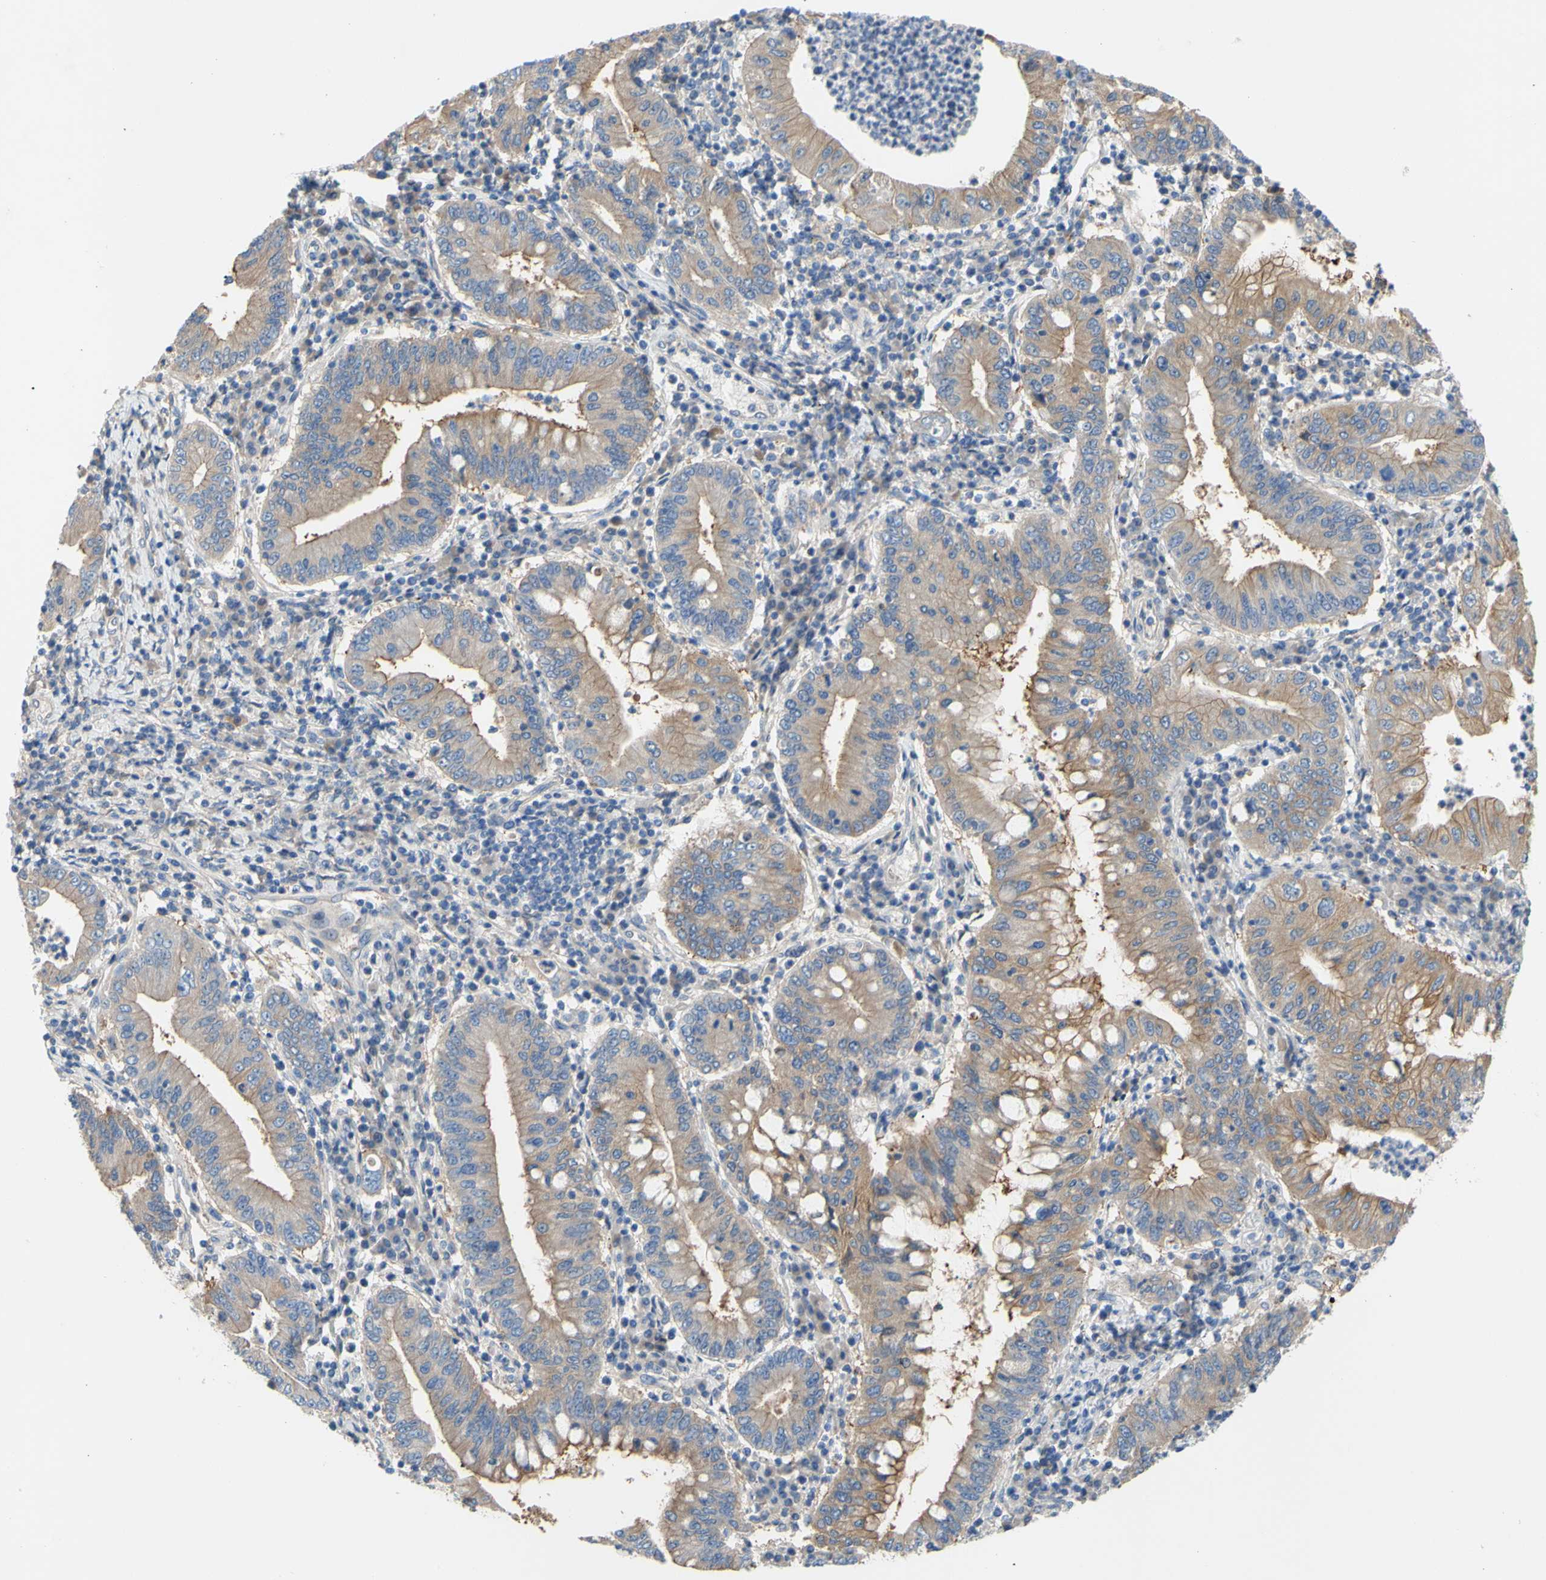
{"staining": {"intensity": "weak", "quantity": ">75%", "location": "cytoplasmic/membranous"}, "tissue": "stomach cancer", "cell_type": "Tumor cells", "image_type": "cancer", "snomed": [{"axis": "morphology", "description": "Normal tissue, NOS"}, {"axis": "morphology", "description": "Adenocarcinoma, NOS"}, {"axis": "topography", "description": "Esophagus"}, {"axis": "topography", "description": "Stomach, upper"}, {"axis": "topography", "description": "Peripheral nerve tissue"}], "caption": "IHC micrograph of adenocarcinoma (stomach) stained for a protein (brown), which exhibits low levels of weak cytoplasmic/membranous positivity in approximately >75% of tumor cells.", "gene": "TMEM59L", "patient": {"sex": "male", "age": 62}}